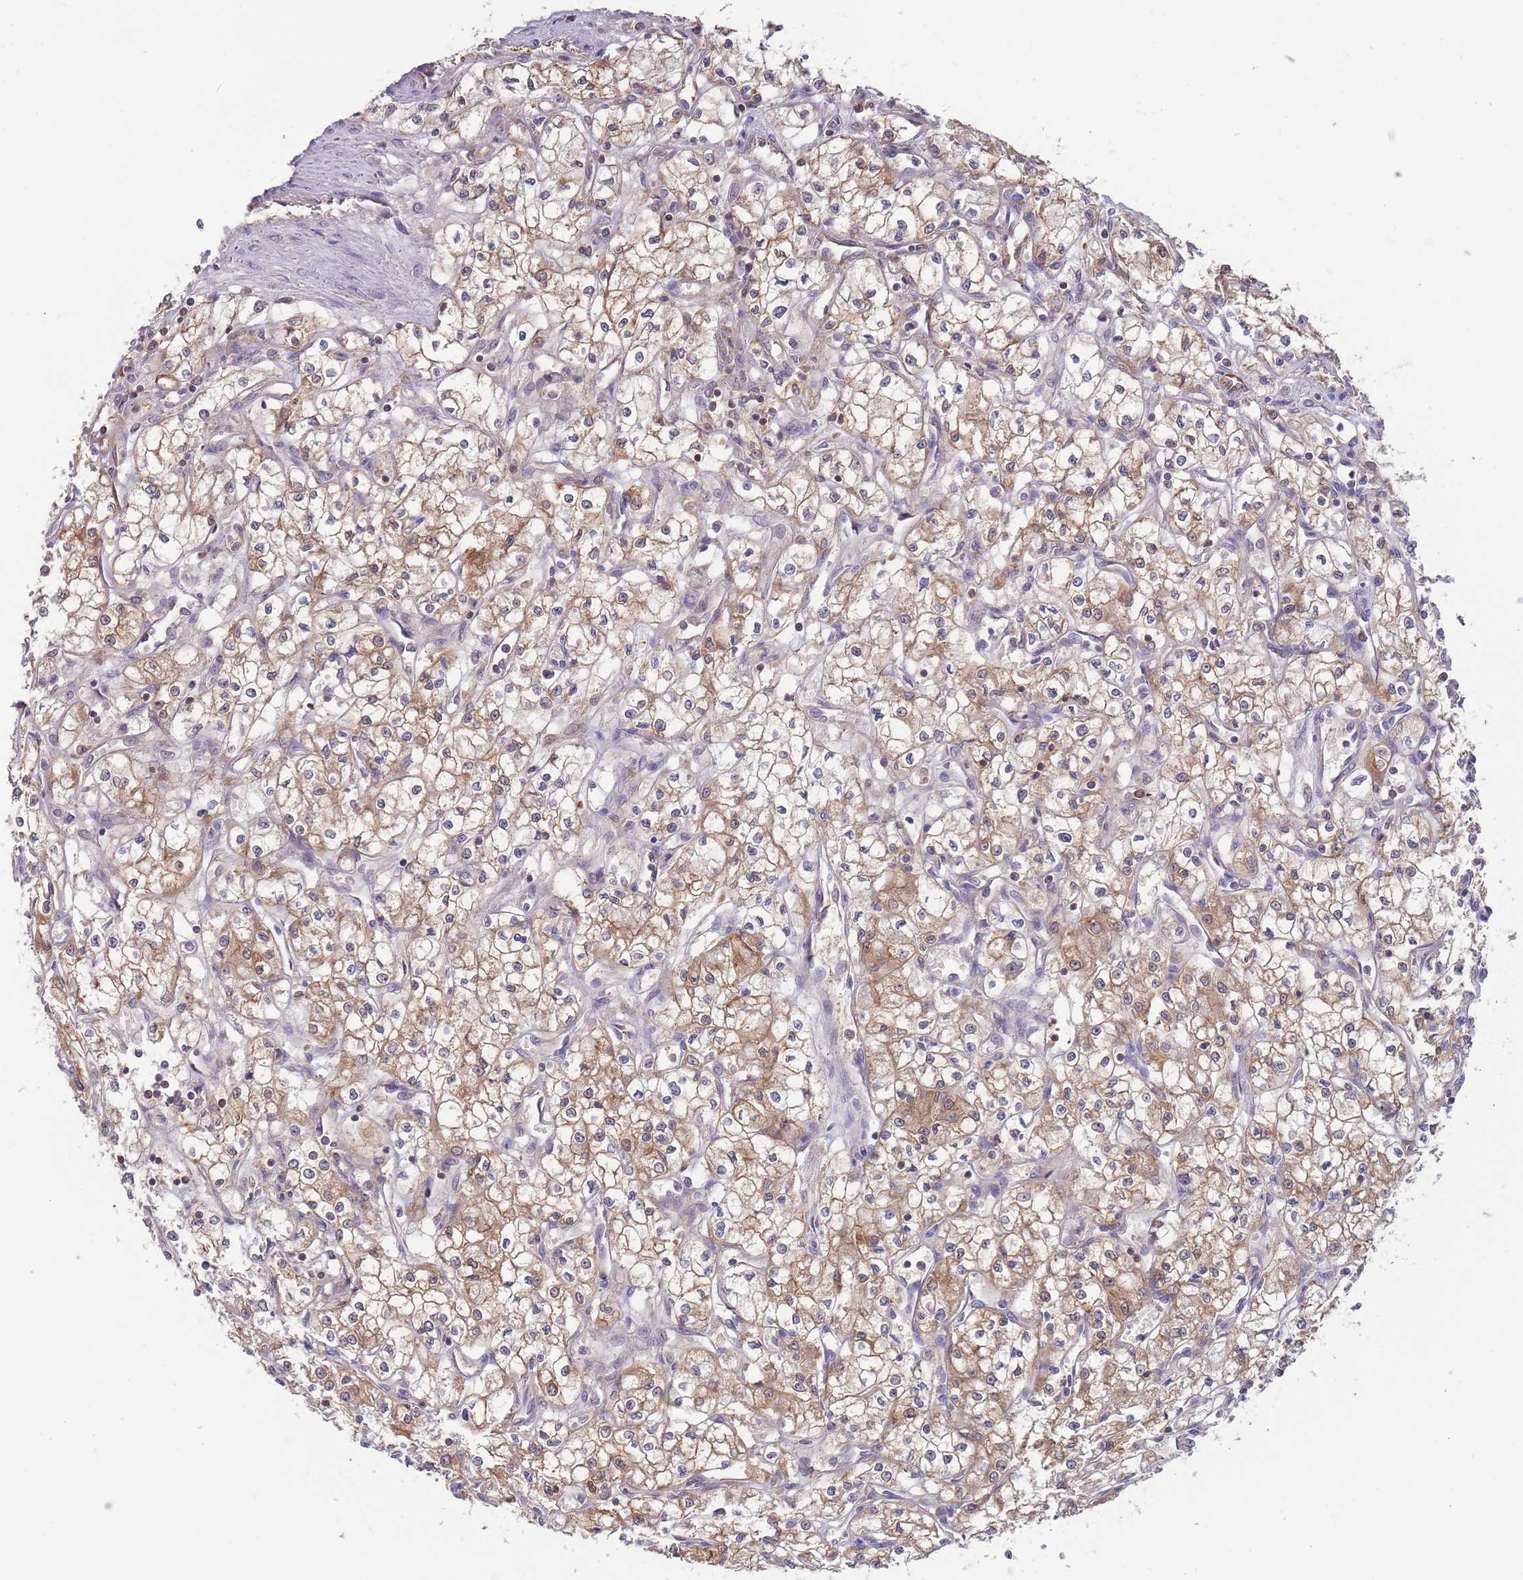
{"staining": {"intensity": "moderate", "quantity": ">75%", "location": "cytoplasmic/membranous"}, "tissue": "renal cancer", "cell_type": "Tumor cells", "image_type": "cancer", "snomed": [{"axis": "morphology", "description": "Adenocarcinoma, NOS"}, {"axis": "topography", "description": "Kidney"}], "caption": "Renal adenocarcinoma stained with immunohistochemistry (IHC) exhibits moderate cytoplasmic/membranous expression in approximately >75% of tumor cells.", "gene": "GSDMD", "patient": {"sex": "male", "age": 59}}